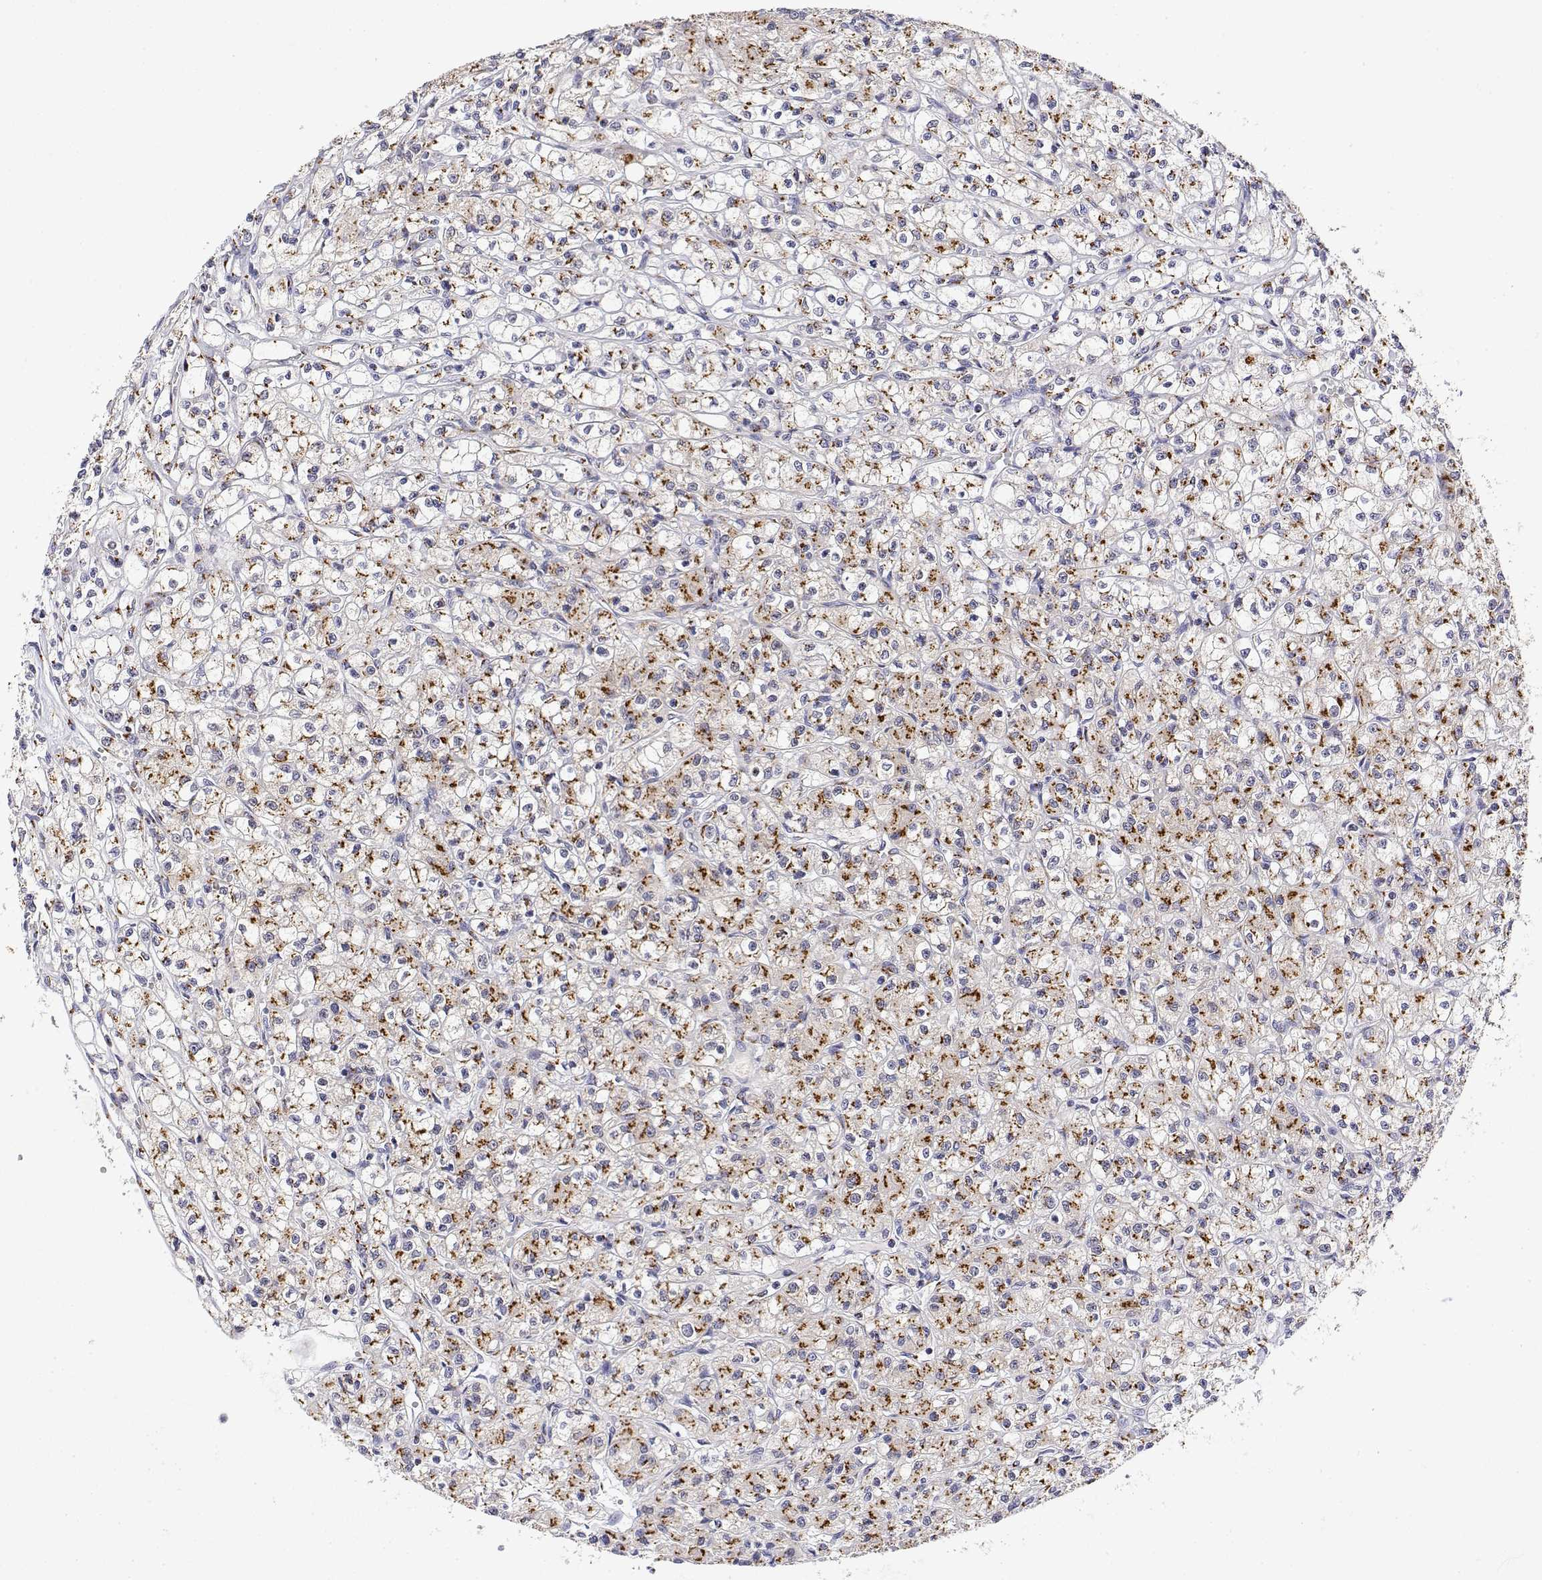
{"staining": {"intensity": "strong", "quantity": "25%-75%", "location": "cytoplasmic/membranous"}, "tissue": "renal cancer", "cell_type": "Tumor cells", "image_type": "cancer", "snomed": [{"axis": "morphology", "description": "Adenocarcinoma, NOS"}, {"axis": "topography", "description": "Kidney"}], "caption": "Strong cytoplasmic/membranous protein expression is appreciated in about 25%-75% of tumor cells in renal cancer (adenocarcinoma).", "gene": "YIPF3", "patient": {"sex": "female", "age": 70}}